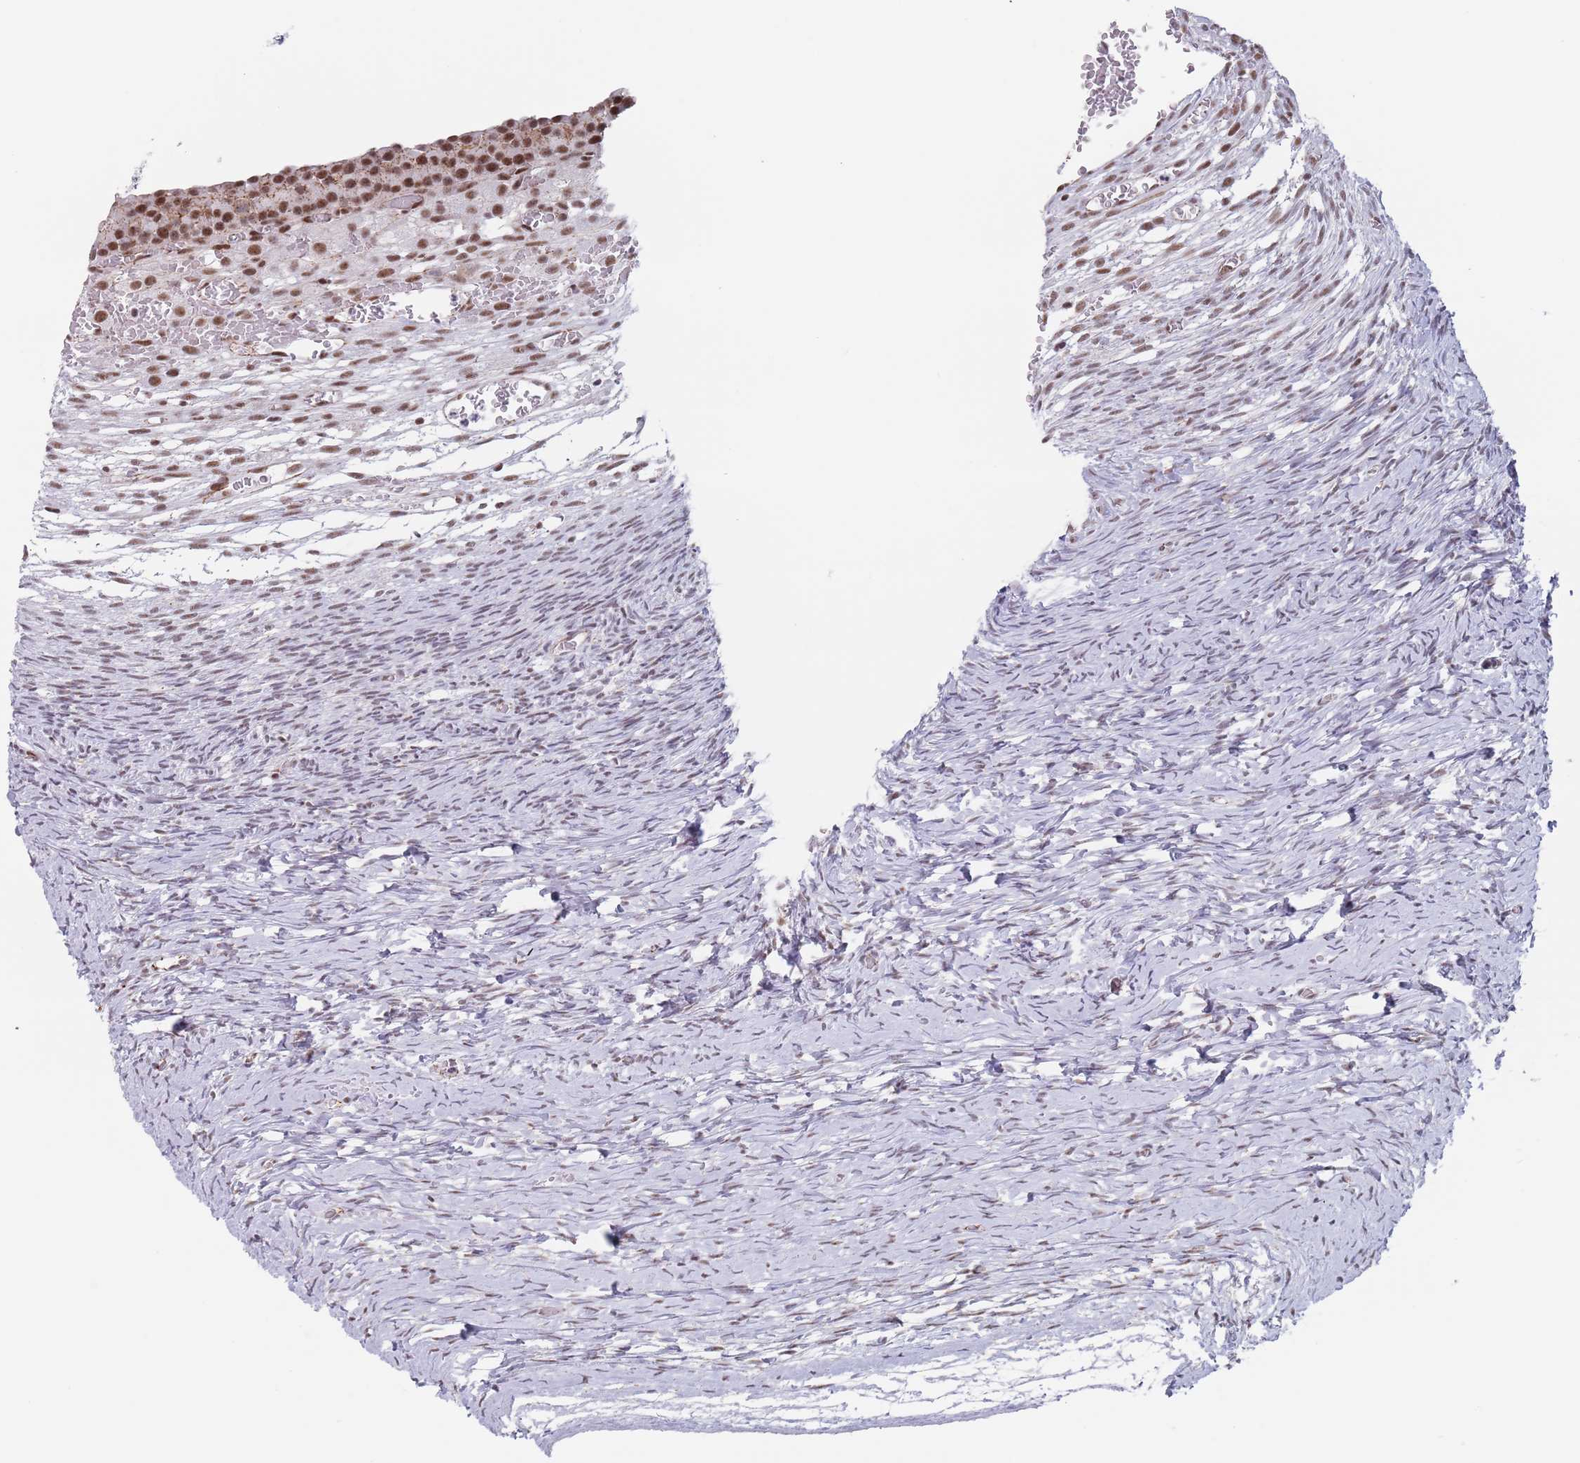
{"staining": {"intensity": "negative", "quantity": "none", "location": "none"}, "tissue": "ovary", "cell_type": "Ovarian stroma cells", "image_type": "normal", "snomed": [{"axis": "morphology", "description": "Normal tissue, NOS"}, {"axis": "topography", "description": "Ovary"}], "caption": "Human ovary stained for a protein using immunohistochemistry exhibits no positivity in ovarian stroma cells.", "gene": "OR5A2", "patient": {"sex": "female", "age": 39}}